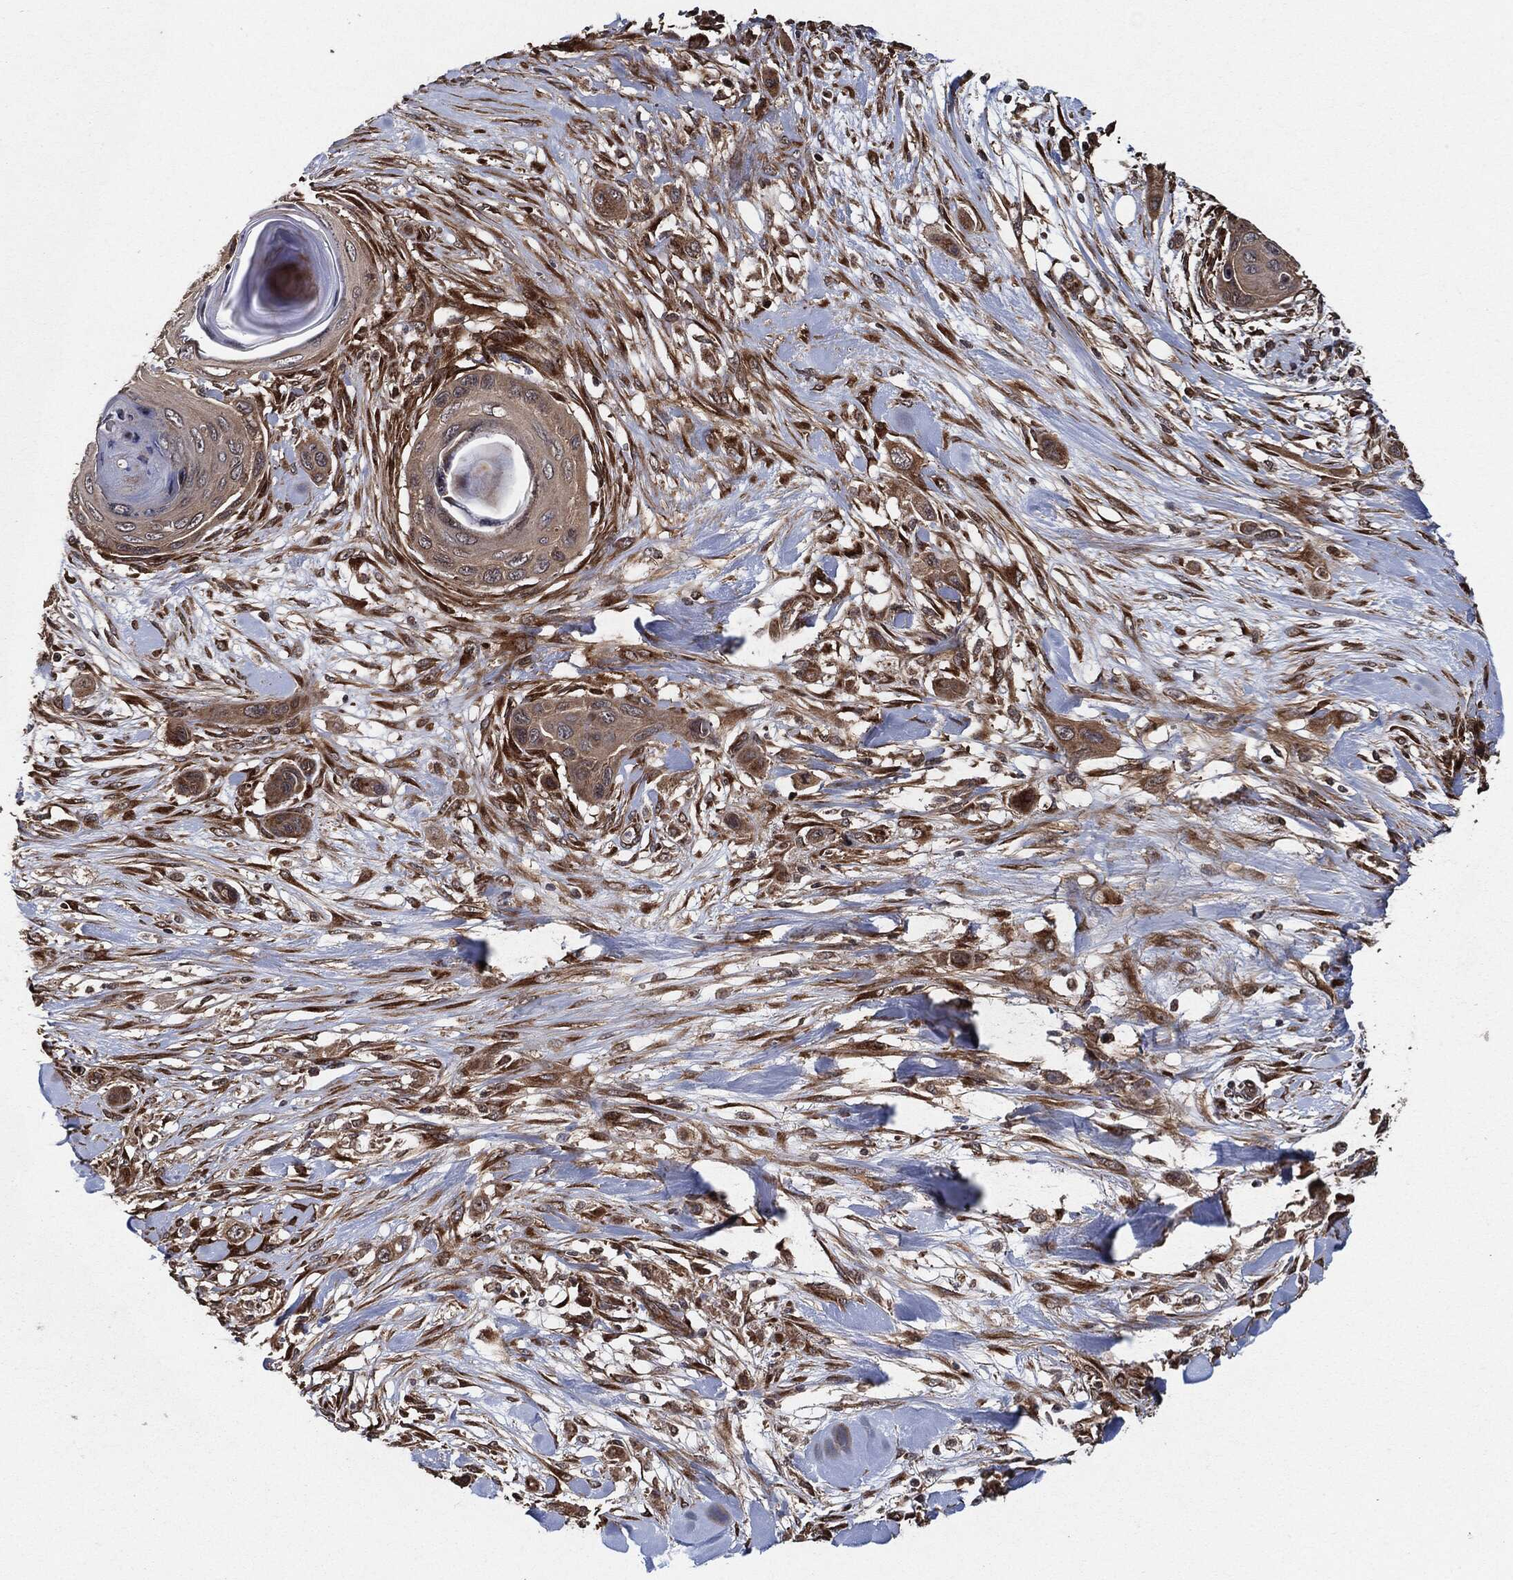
{"staining": {"intensity": "weak", "quantity": "25%-75%", "location": "cytoplasmic/membranous"}, "tissue": "skin cancer", "cell_type": "Tumor cells", "image_type": "cancer", "snomed": [{"axis": "morphology", "description": "Squamous cell carcinoma, NOS"}, {"axis": "topography", "description": "Skin"}], "caption": "A micrograph of skin squamous cell carcinoma stained for a protein reveals weak cytoplasmic/membranous brown staining in tumor cells.", "gene": "BCAR1", "patient": {"sex": "male", "age": 79}}